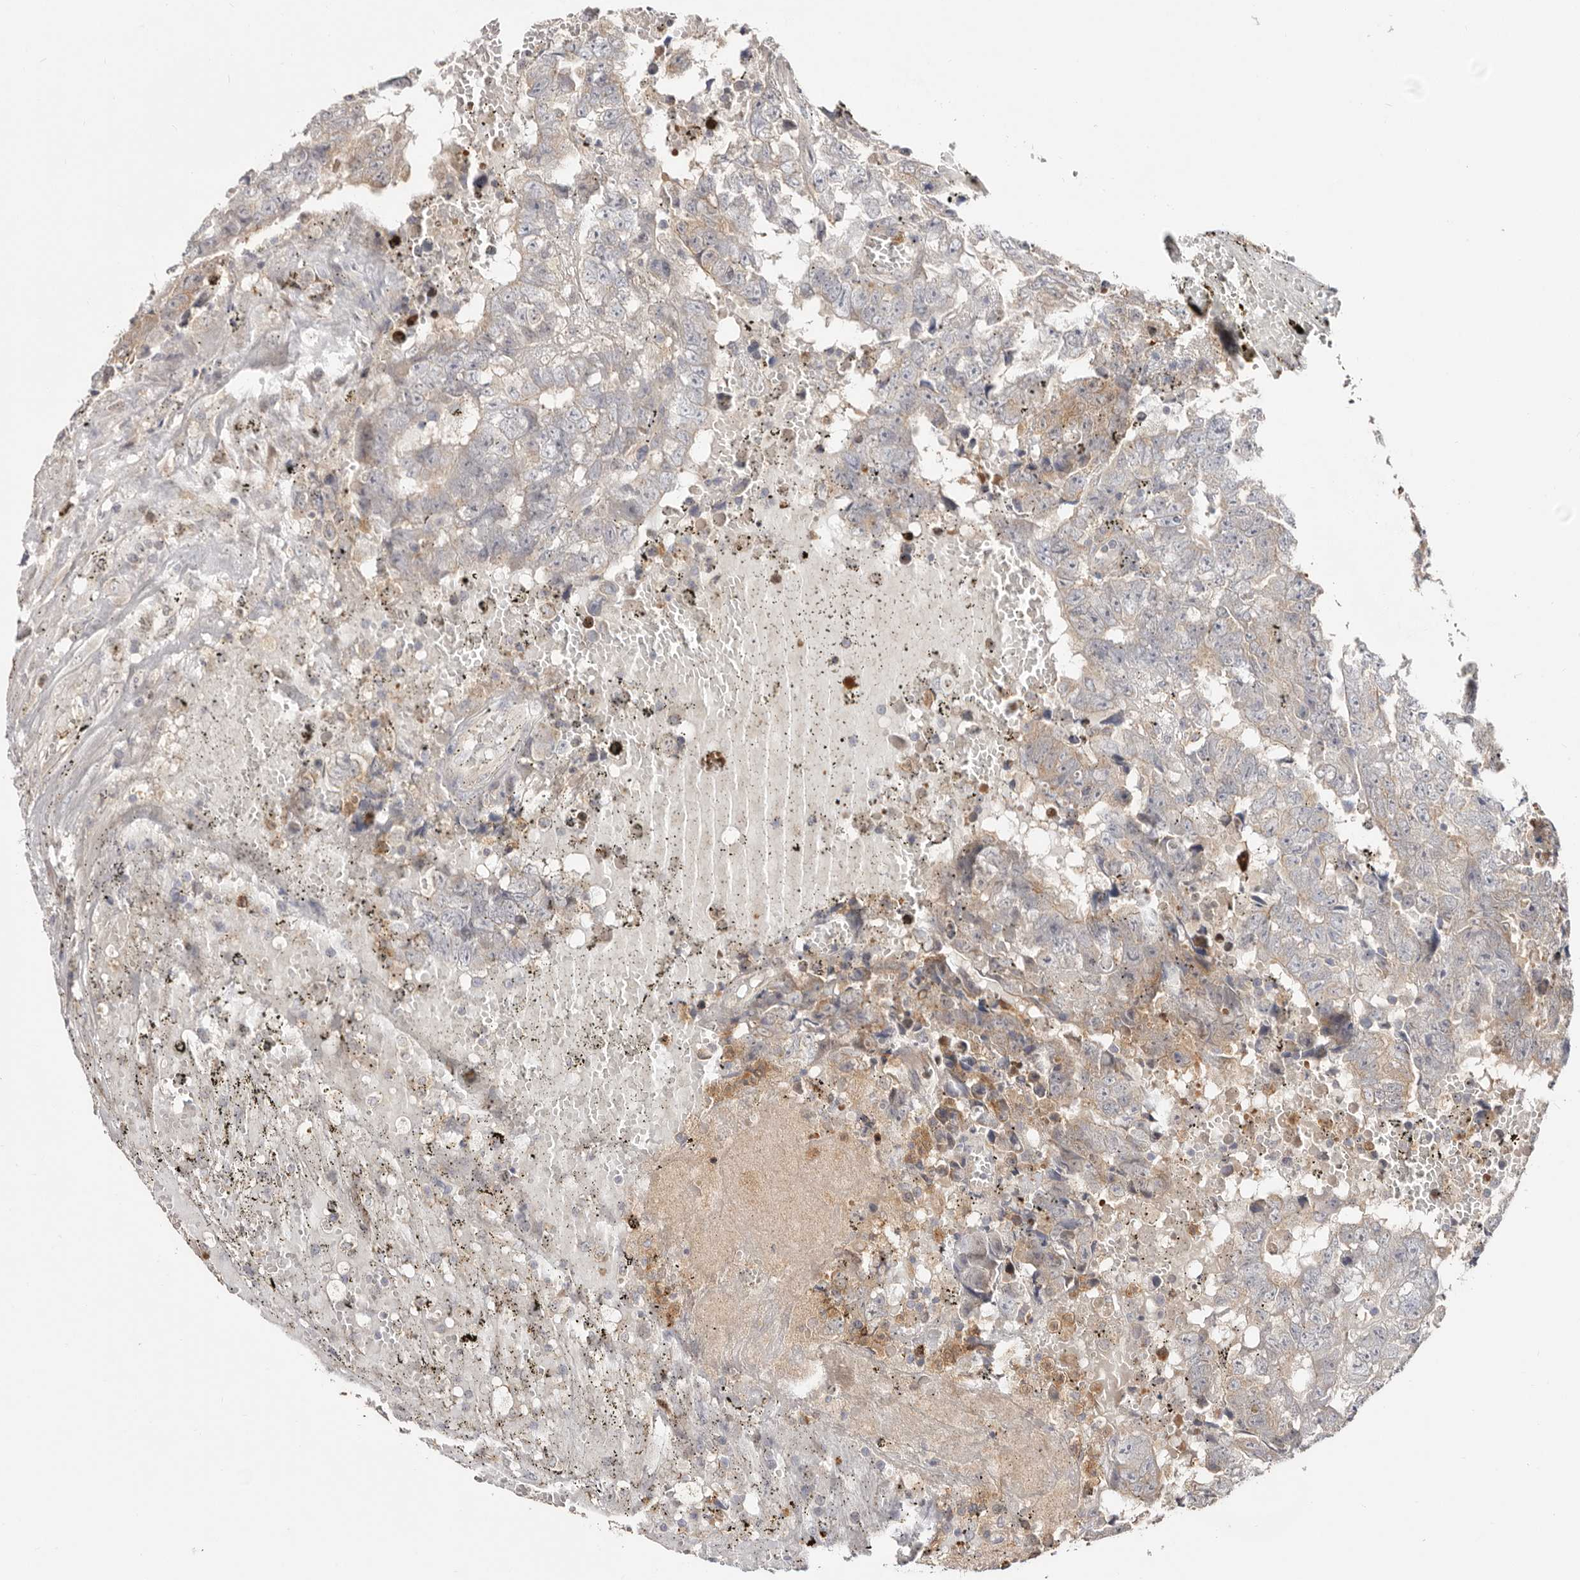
{"staining": {"intensity": "negative", "quantity": "none", "location": "none"}, "tissue": "testis cancer", "cell_type": "Tumor cells", "image_type": "cancer", "snomed": [{"axis": "morphology", "description": "Carcinoma, Embryonal, NOS"}, {"axis": "topography", "description": "Testis"}], "caption": "An IHC image of testis cancer (embryonal carcinoma) is shown. There is no staining in tumor cells of testis cancer (embryonal carcinoma).", "gene": "TC2N", "patient": {"sex": "male", "age": 25}}